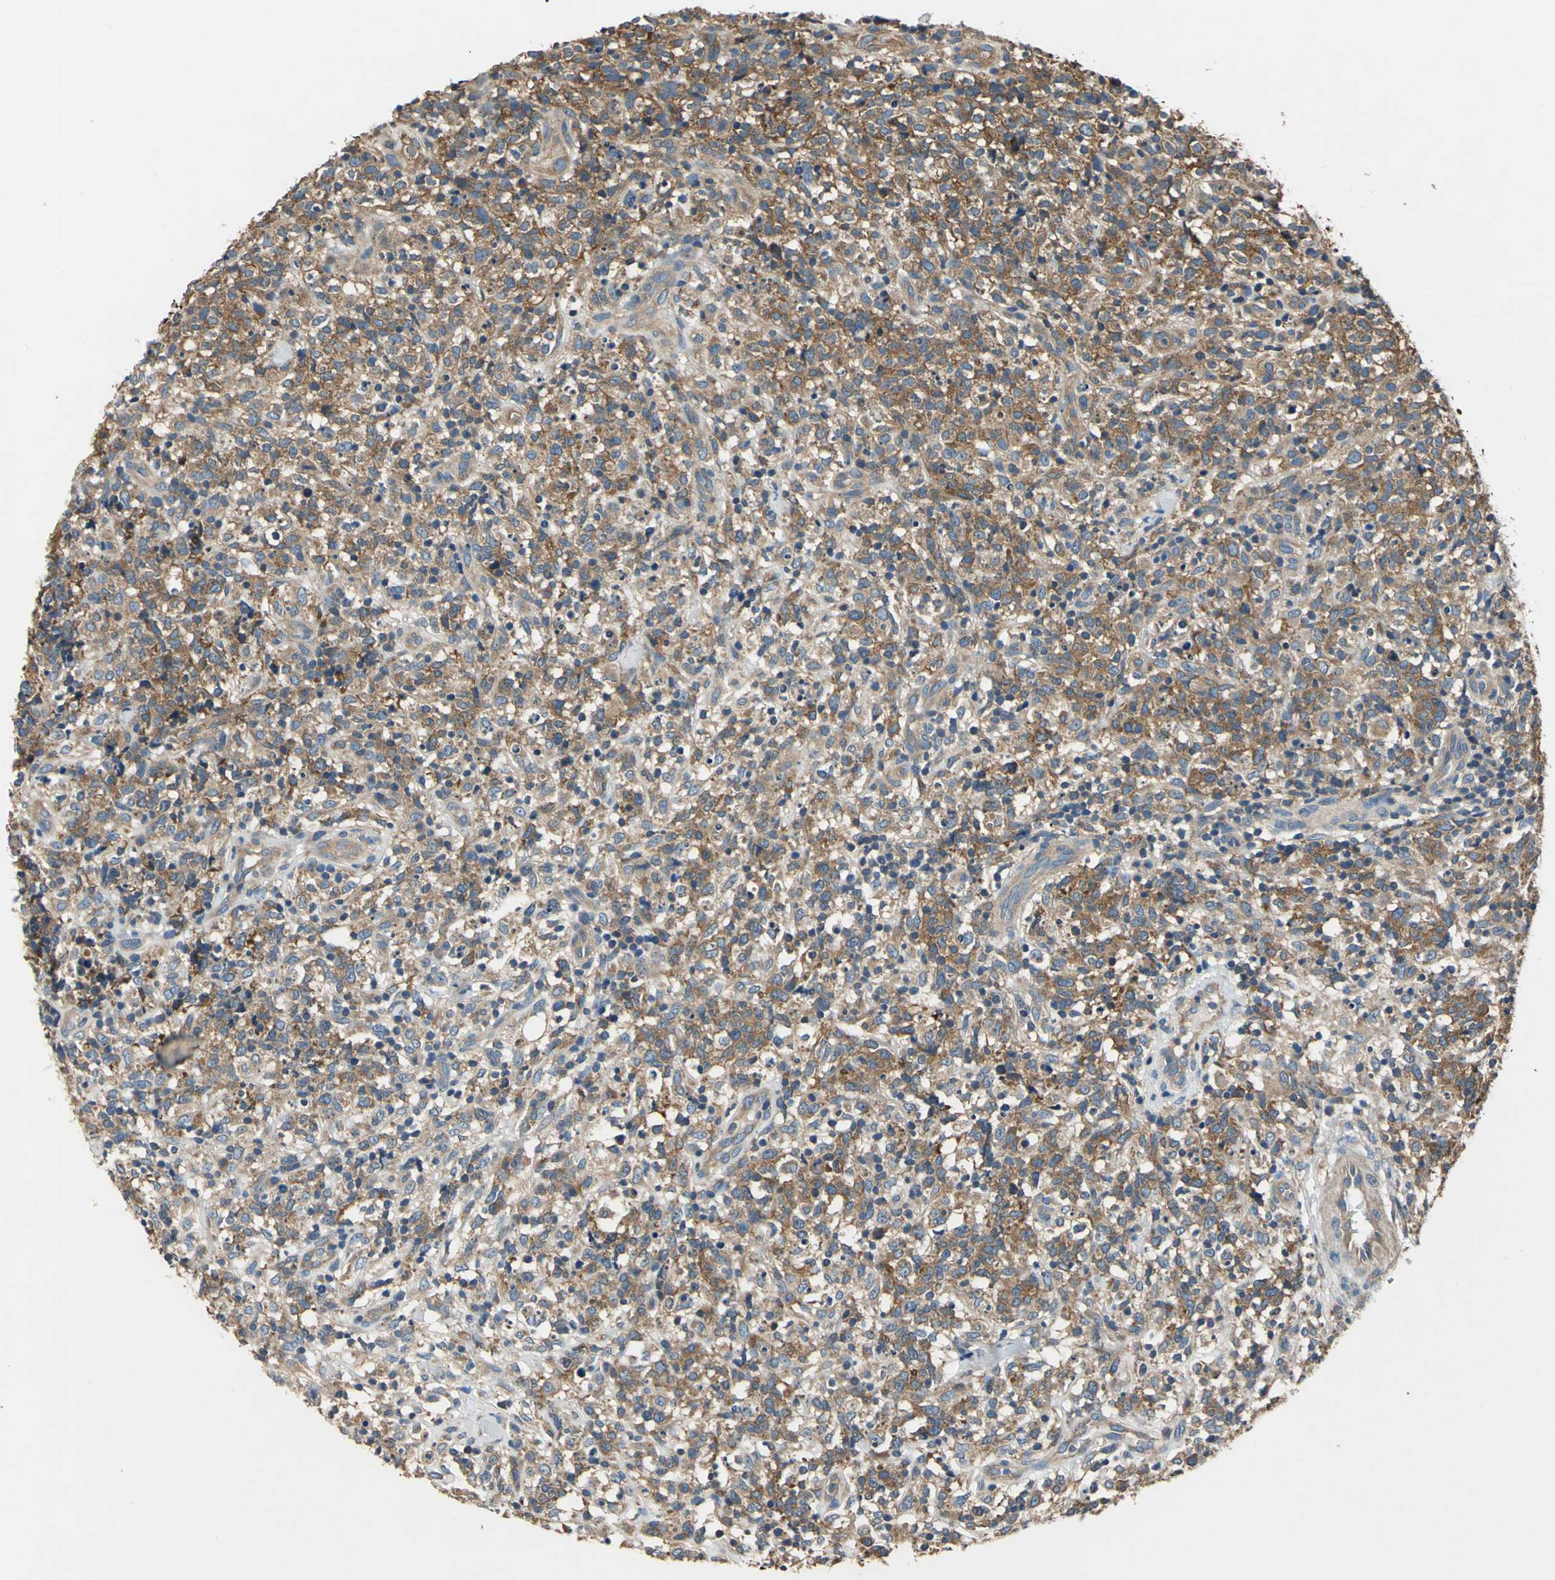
{"staining": {"intensity": "moderate", "quantity": ">75%", "location": "cytoplasmic/membranous"}, "tissue": "lymphoma", "cell_type": "Tumor cells", "image_type": "cancer", "snomed": [{"axis": "morphology", "description": "Malignant lymphoma, non-Hodgkin's type, High grade"}, {"axis": "topography", "description": "Lymph node"}], "caption": "IHC (DAB) staining of human lymphoma reveals moderate cytoplasmic/membranous protein positivity in about >75% of tumor cells.", "gene": "DDX3Y", "patient": {"sex": "female", "age": 73}}